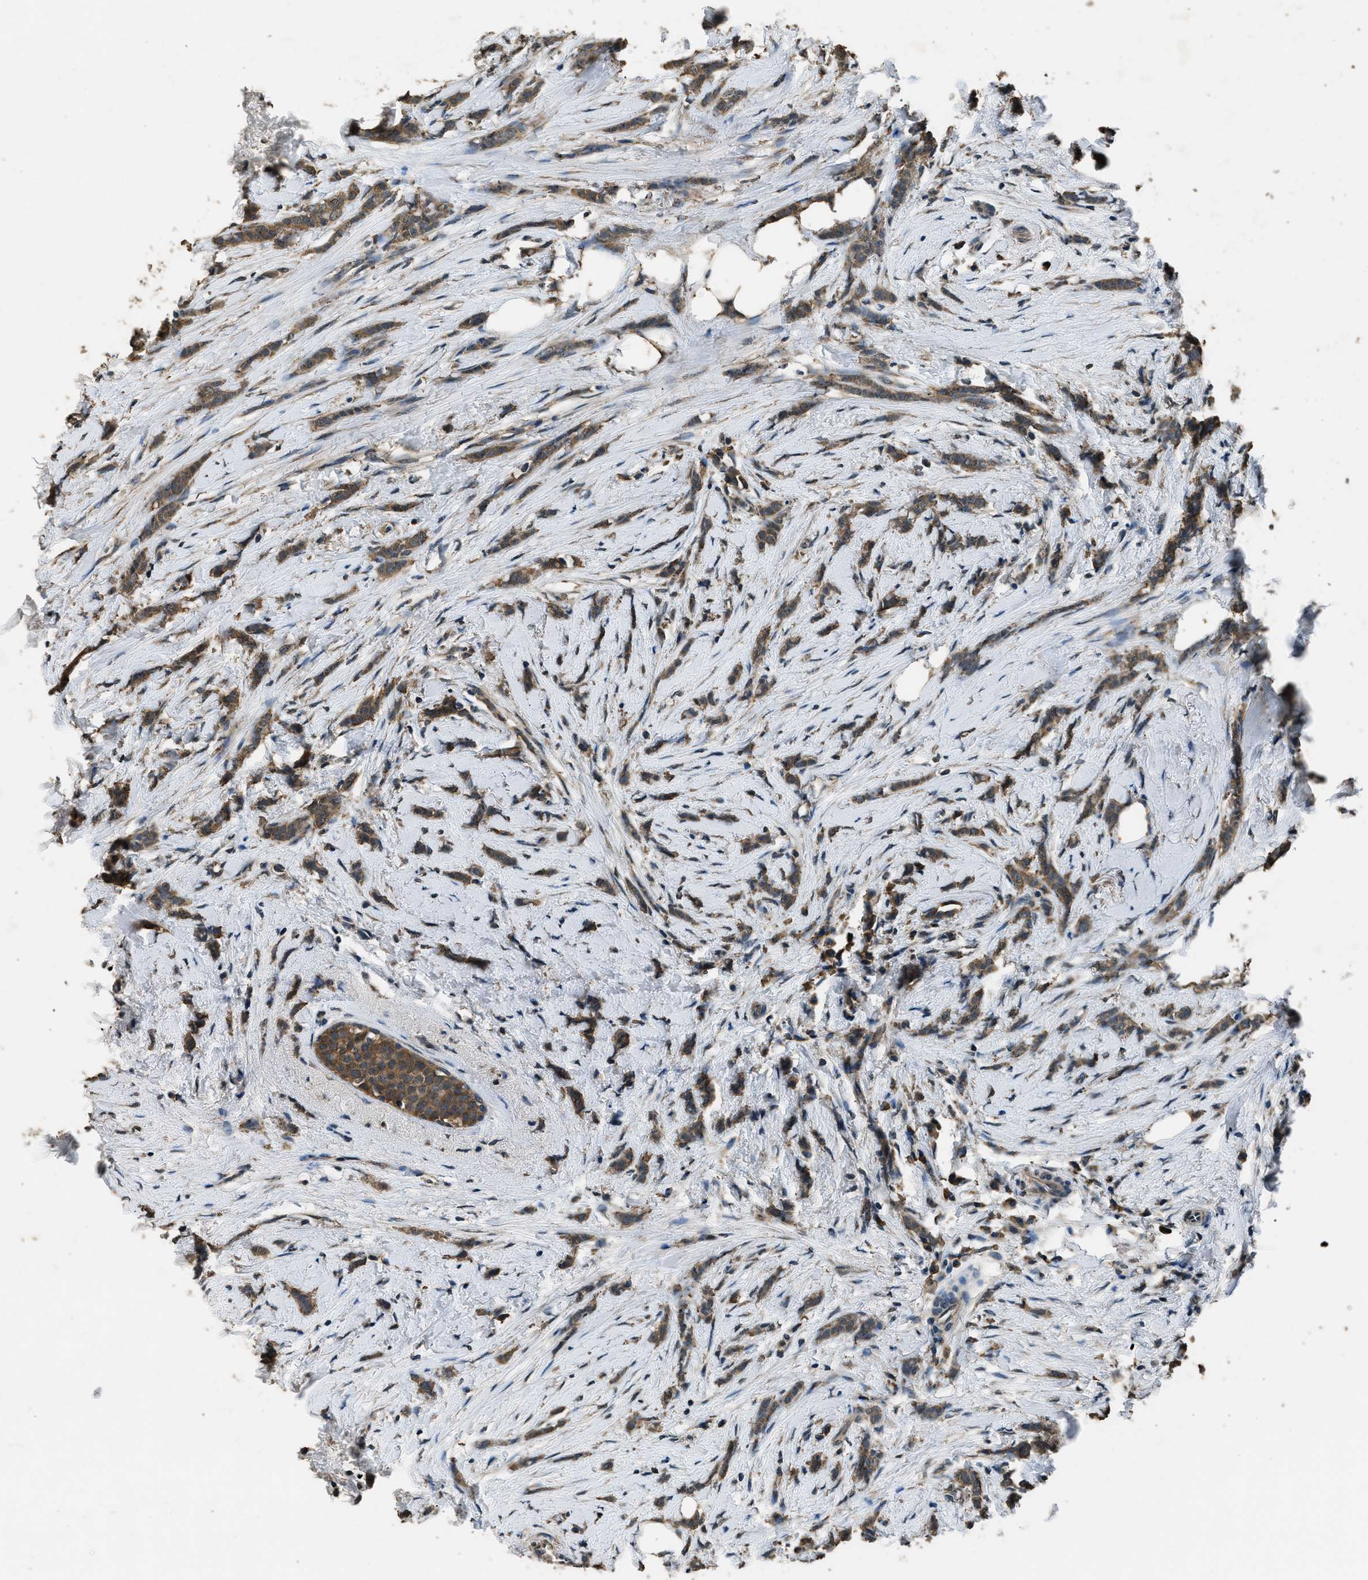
{"staining": {"intensity": "moderate", "quantity": ">75%", "location": "cytoplasmic/membranous"}, "tissue": "breast cancer", "cell_type": "Tumor cells", "image_type": "cancer", "snomed": [{"axis": "morphology", "description": "Lobular carcinoma, in situ"}, {"axis": "morphology", "description": "Lobular carcinoma"}, {"axis": "topography", "description": "Breast"}], "caption": "Approximately >75% of tumor cells in breast cancer (lobular carcinoma) show moderate cytoplasmic/membranous protein expression as visualized by brown immunohistochemical staining.", "gene": "SALL3", "patient": {"sex": "female", "age": 41}}